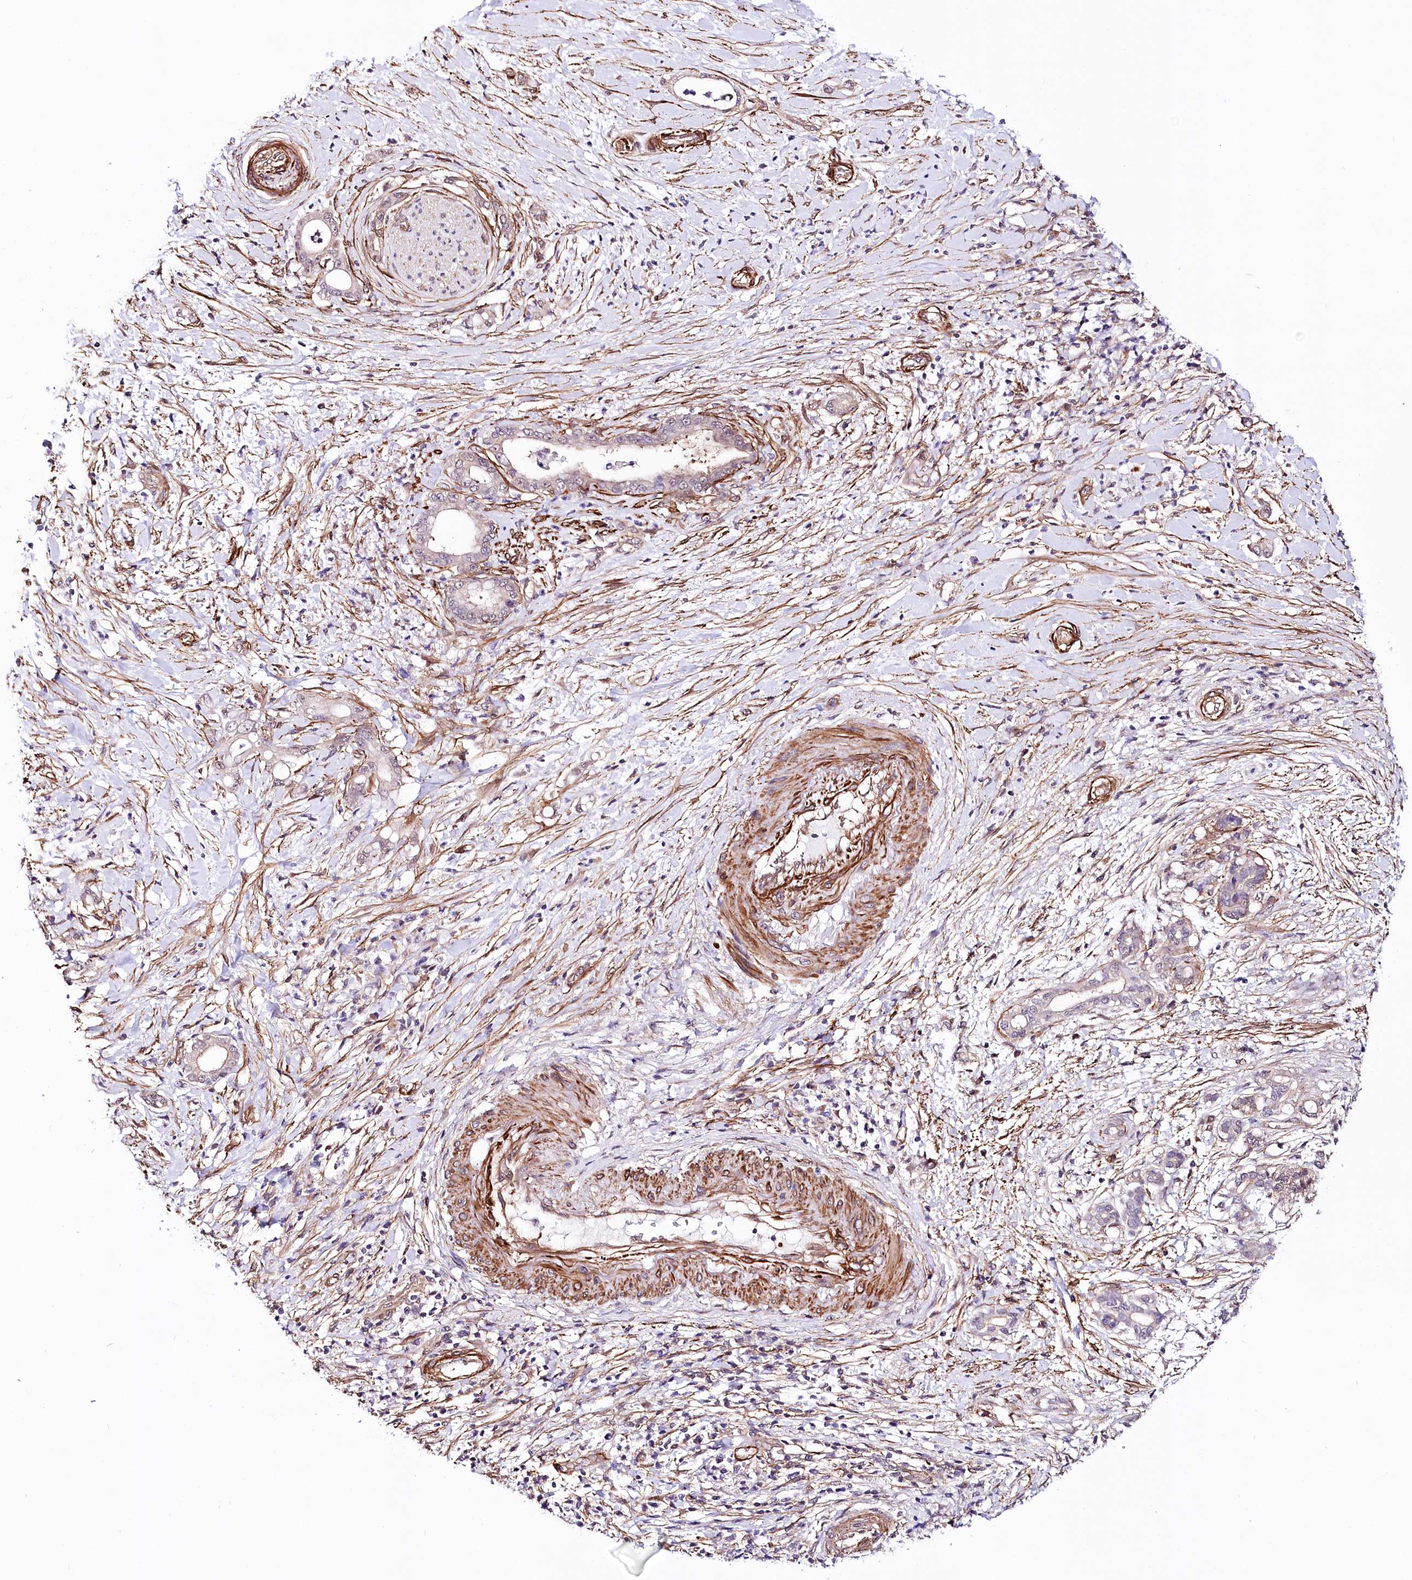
{"staining": {"intensity": "negative", "quantity": "none", "location": "none"}, "tissue": "pancreatic cancer", "cell_type": "Tumor cells", "image_type": "cancer", "snomed": [{"axis": "morphology", "description": "Adenocarcinoma, NOS"}, {"axis": "topography", "description": "Pancreas"}], "caption": "This histopathology image is of pancreatic cancer (adenocarcinoma) stained with immunohistochemistry to label a protein in brown with the nuclei are counter-stained blue. There is no staining in tumor cells.", "gene": "PPP2R5B", "patient": {"sex": "female", "age": 55}}